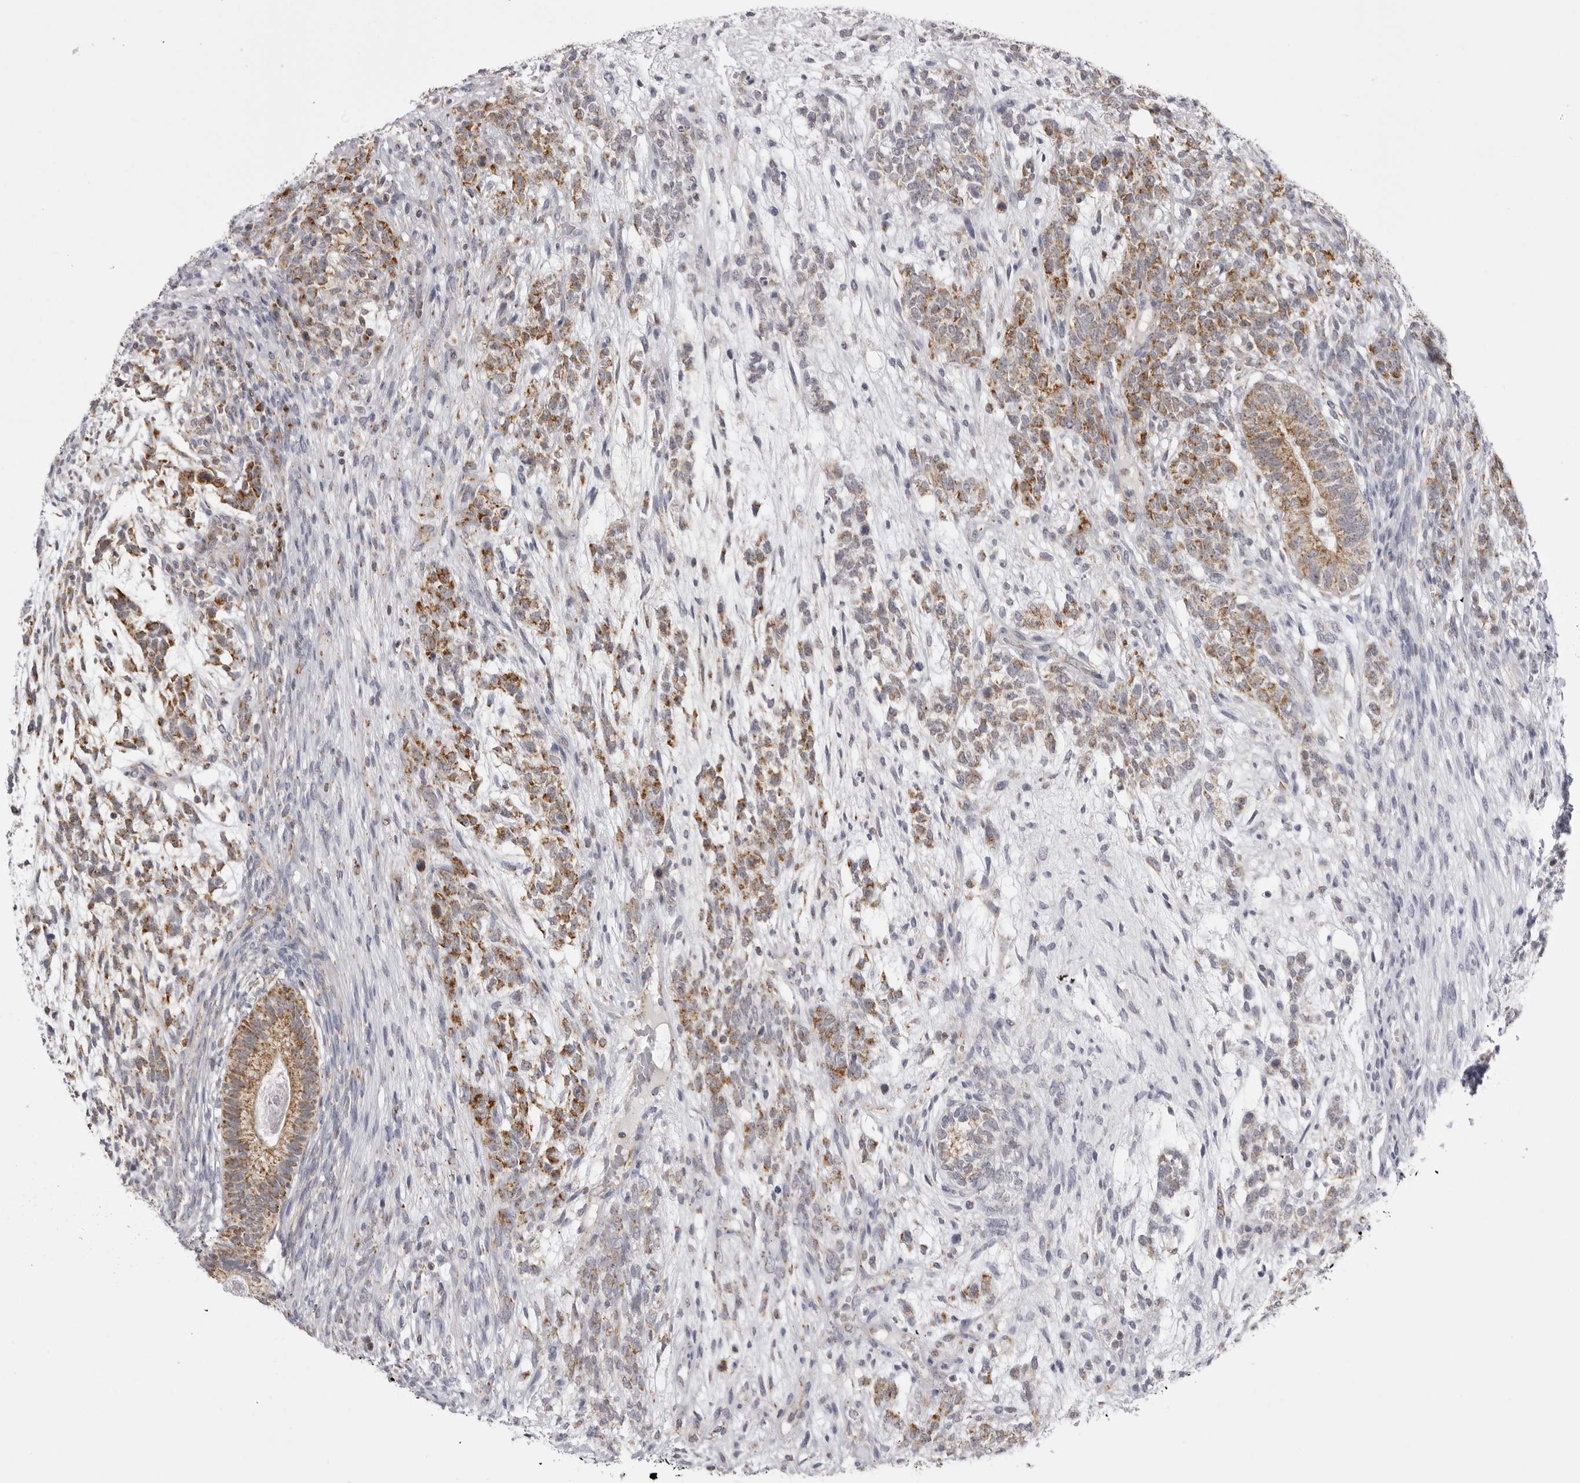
{"staining": {"intensity": "moderate", "quantity": ">75%", "location": "cytoplasmic/membranous"}, "tissue": "testis cancer", "cell_type": "Tumor cells", "image_type": "cancer", "snomed": [{"axis": "morphology", "description": "Seminoma, NOS"}, {"axis": "morphology", "description": "Carcinoma, Embryonal, NOS"}, {"axis": "topography", "description": "Testis"}], "caption": "An immunohistochemistry image of tumor tissue is shown. Protein staining in brown highlights moderate cytoplasmic/membranous positivity in testis cancer within tumor cells.", "gene": "TUFM", "patient": {"sex": "male", "age": 28}}